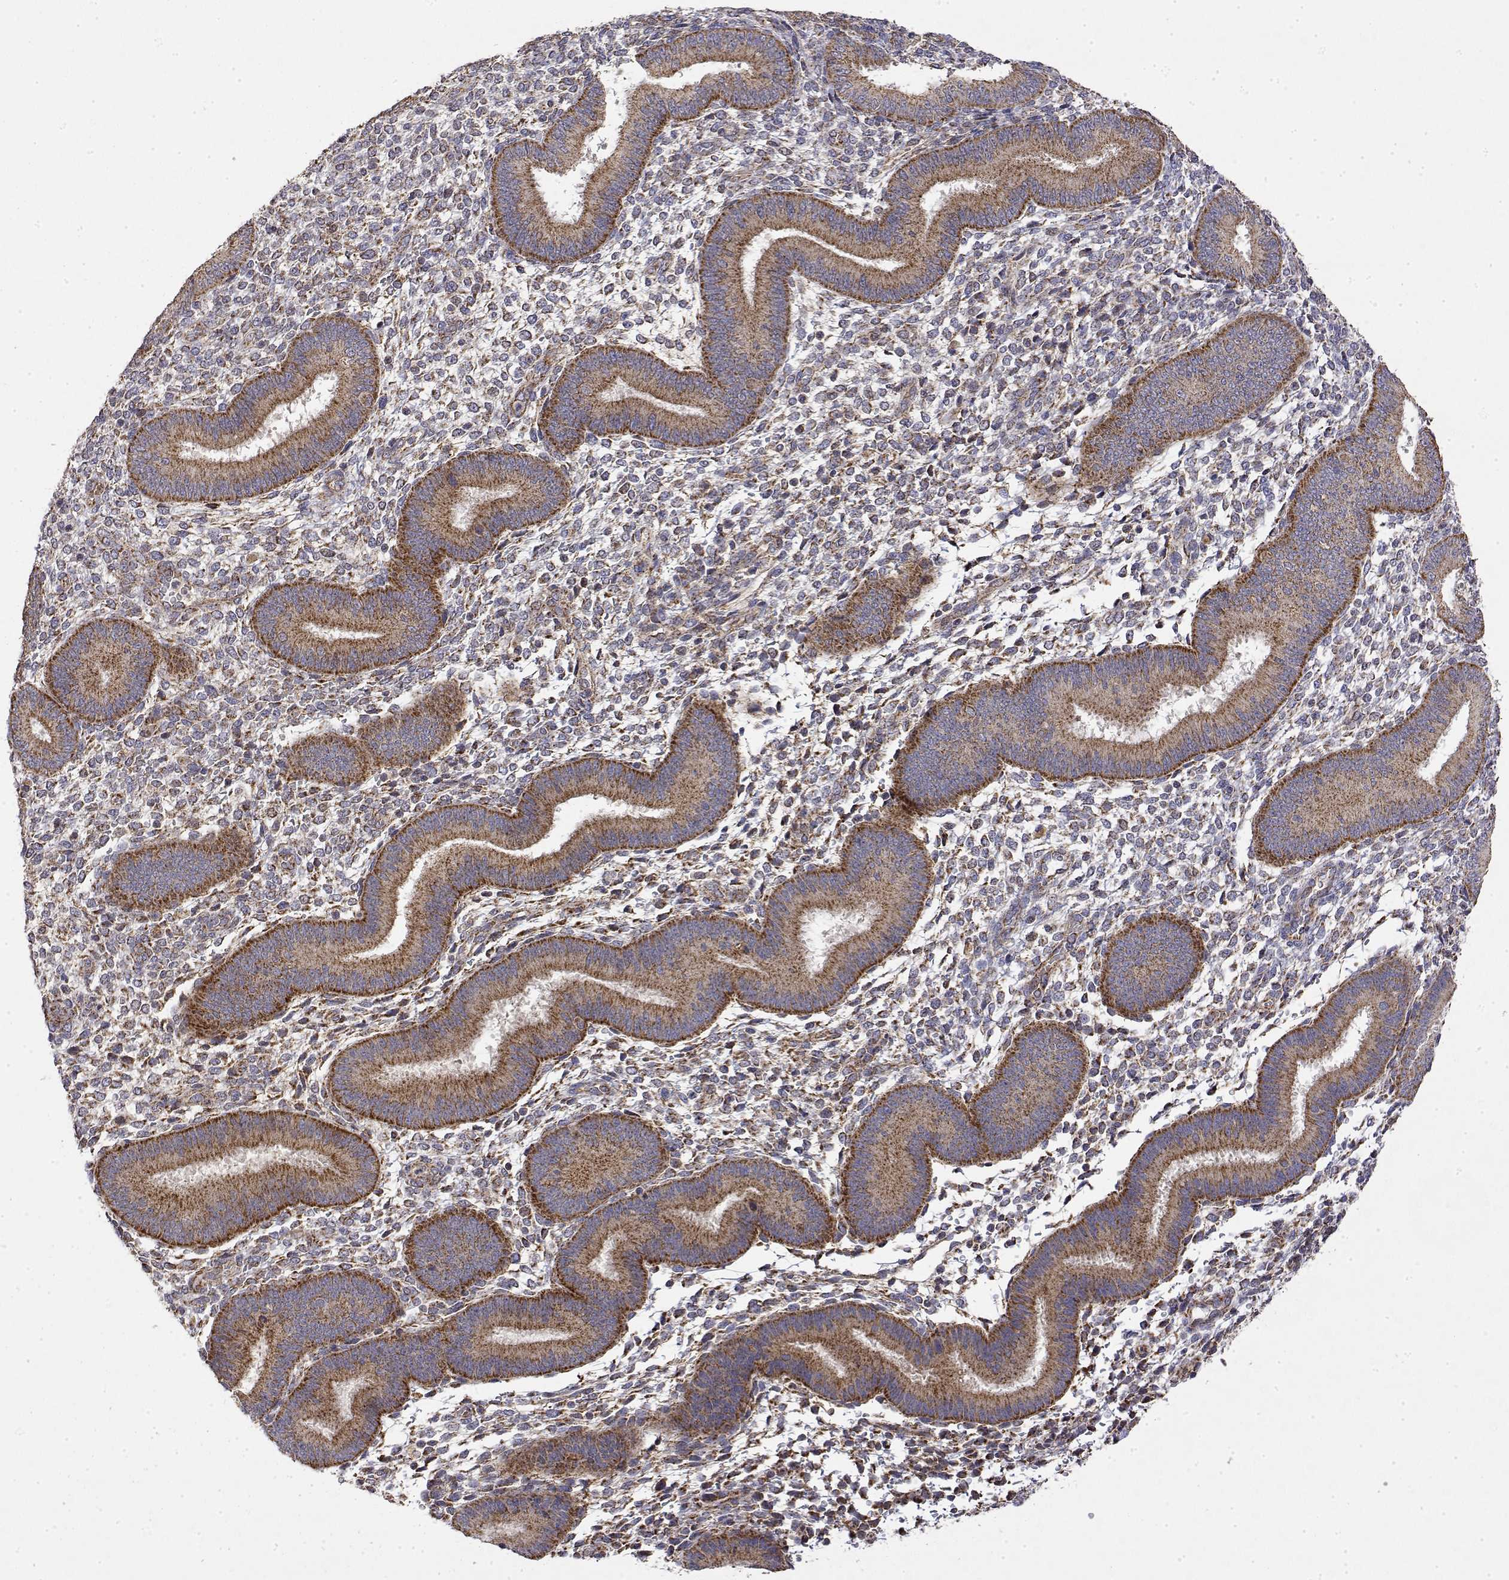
{"staining": {"intensity": "weak", "quantity": "25%-75%", "location": "cytoplasmic/membranous"}, "tissue": "endometrium", "cell_type": "Cells in endometrial stroma", "image_type": "normal", "snomed": [{"axis": "morphology", "description": "Normal tissue, NOS"}, {"axis": "topography", "description": "Endometrium"}], "caption": "This micrograph demonstrates IHC staining of unremarkable endometrium, with low weak cytoplasmic/membranous expression in approximately 25%-75% of cells in endometrial stroma.", "gene": "GADD45GIP1", "patient": {"sex": "female", "age": 39}}